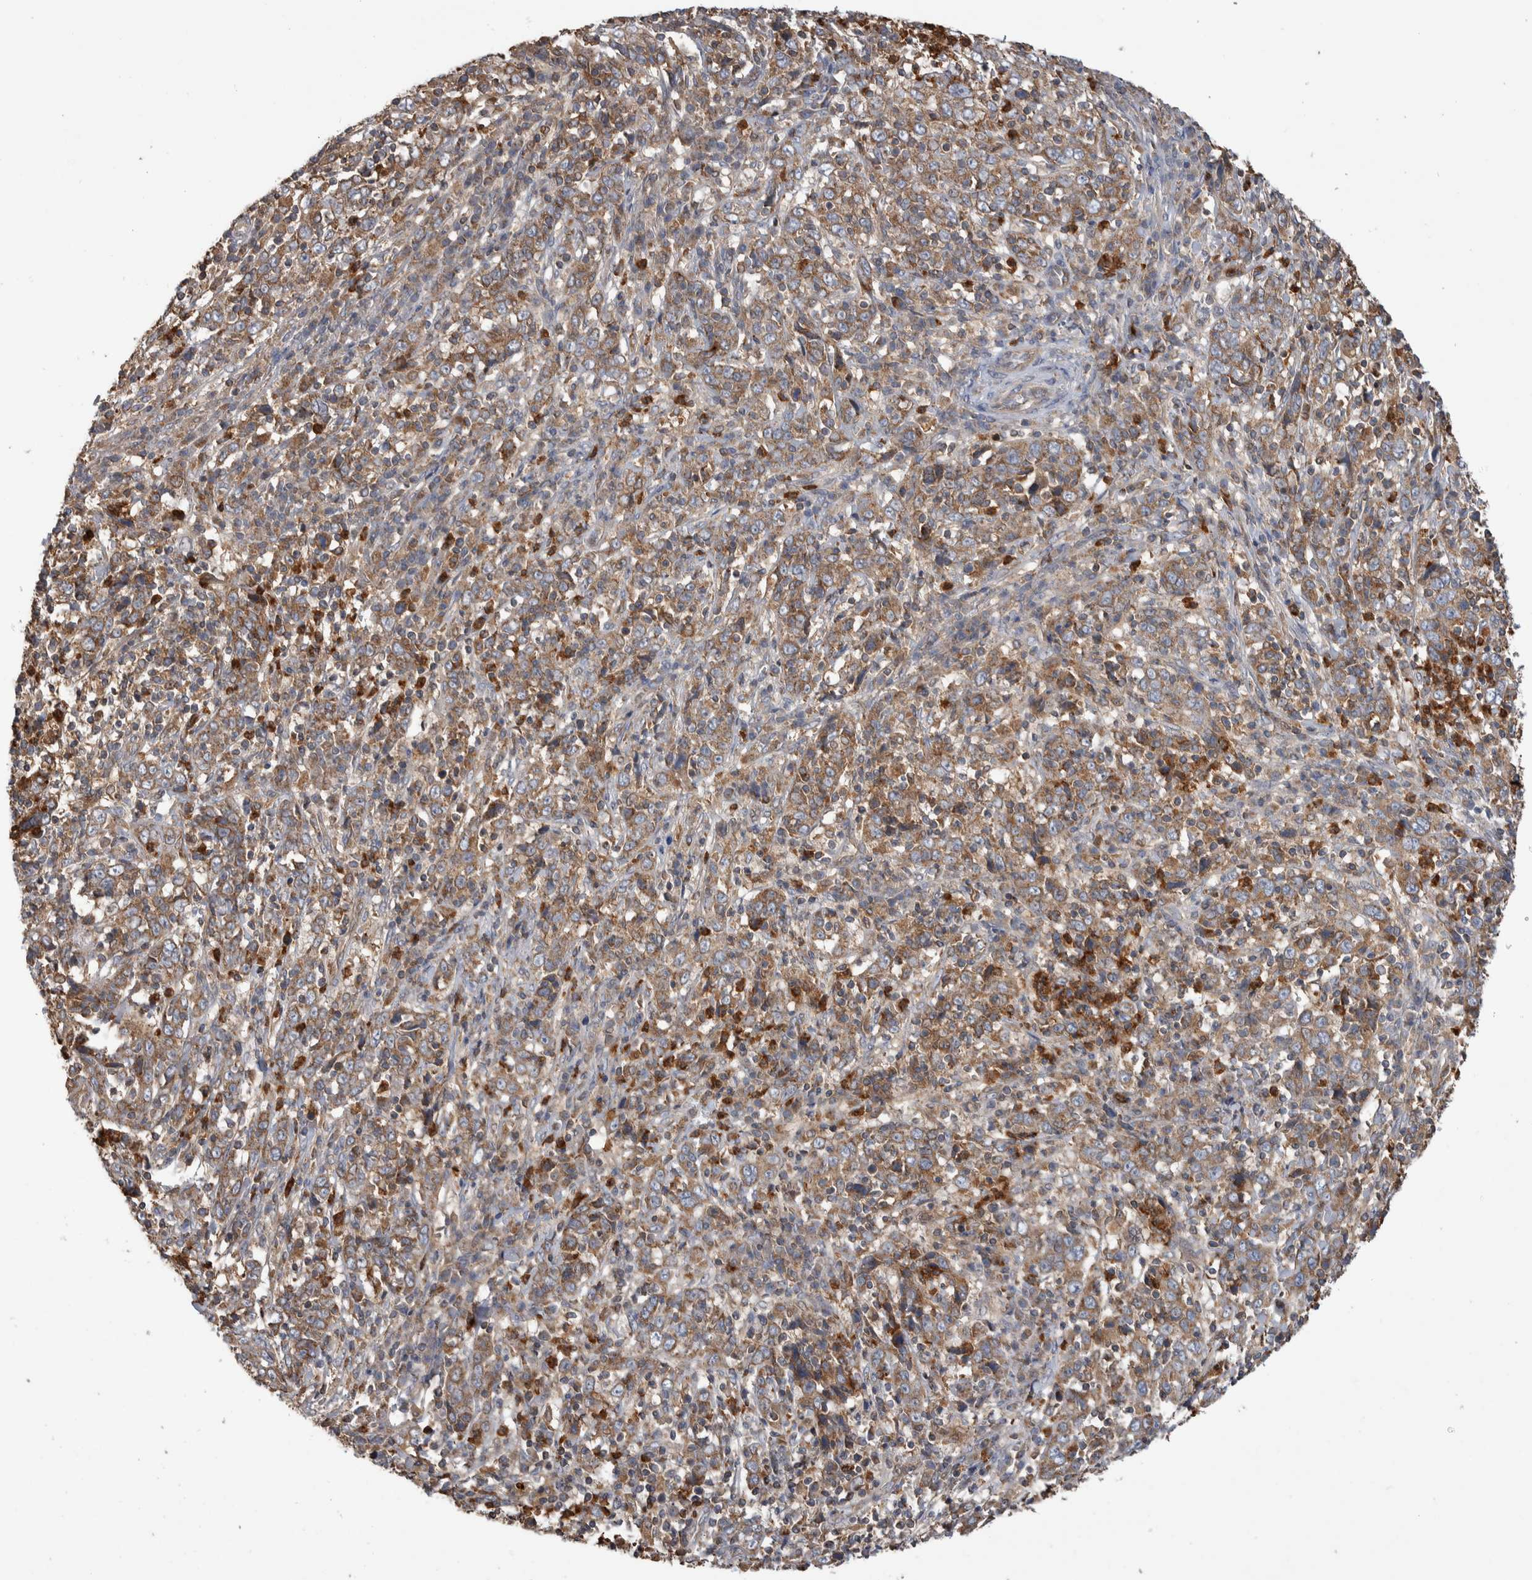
{"staining": {"intensity": "weak", "quantity": ">75%", "location": "cytoplasmic/membranous"}, "tissue": "cervical cancer", "cell_type": "Tumor cells", "image_type": "cancer", "snomed": [{"axis": "morphology", "description": "Squamous cell carcinoma, NOS"}, {"axis": "topography", "description": "Cervix"}], "caption": "High-magnification brightfield microscopy of cervical cancer (squamous cell carcinoma) stained with DAB (3,3'-diaminobenzidine) (brown) and counterstained with hematoxylin (blue). tumor cells exhibit weak cytoplasmic/membranous expression is present in about>75% of cells.", "gene": "SDCBP", "patient": {"sex": "female", "age": 46}}